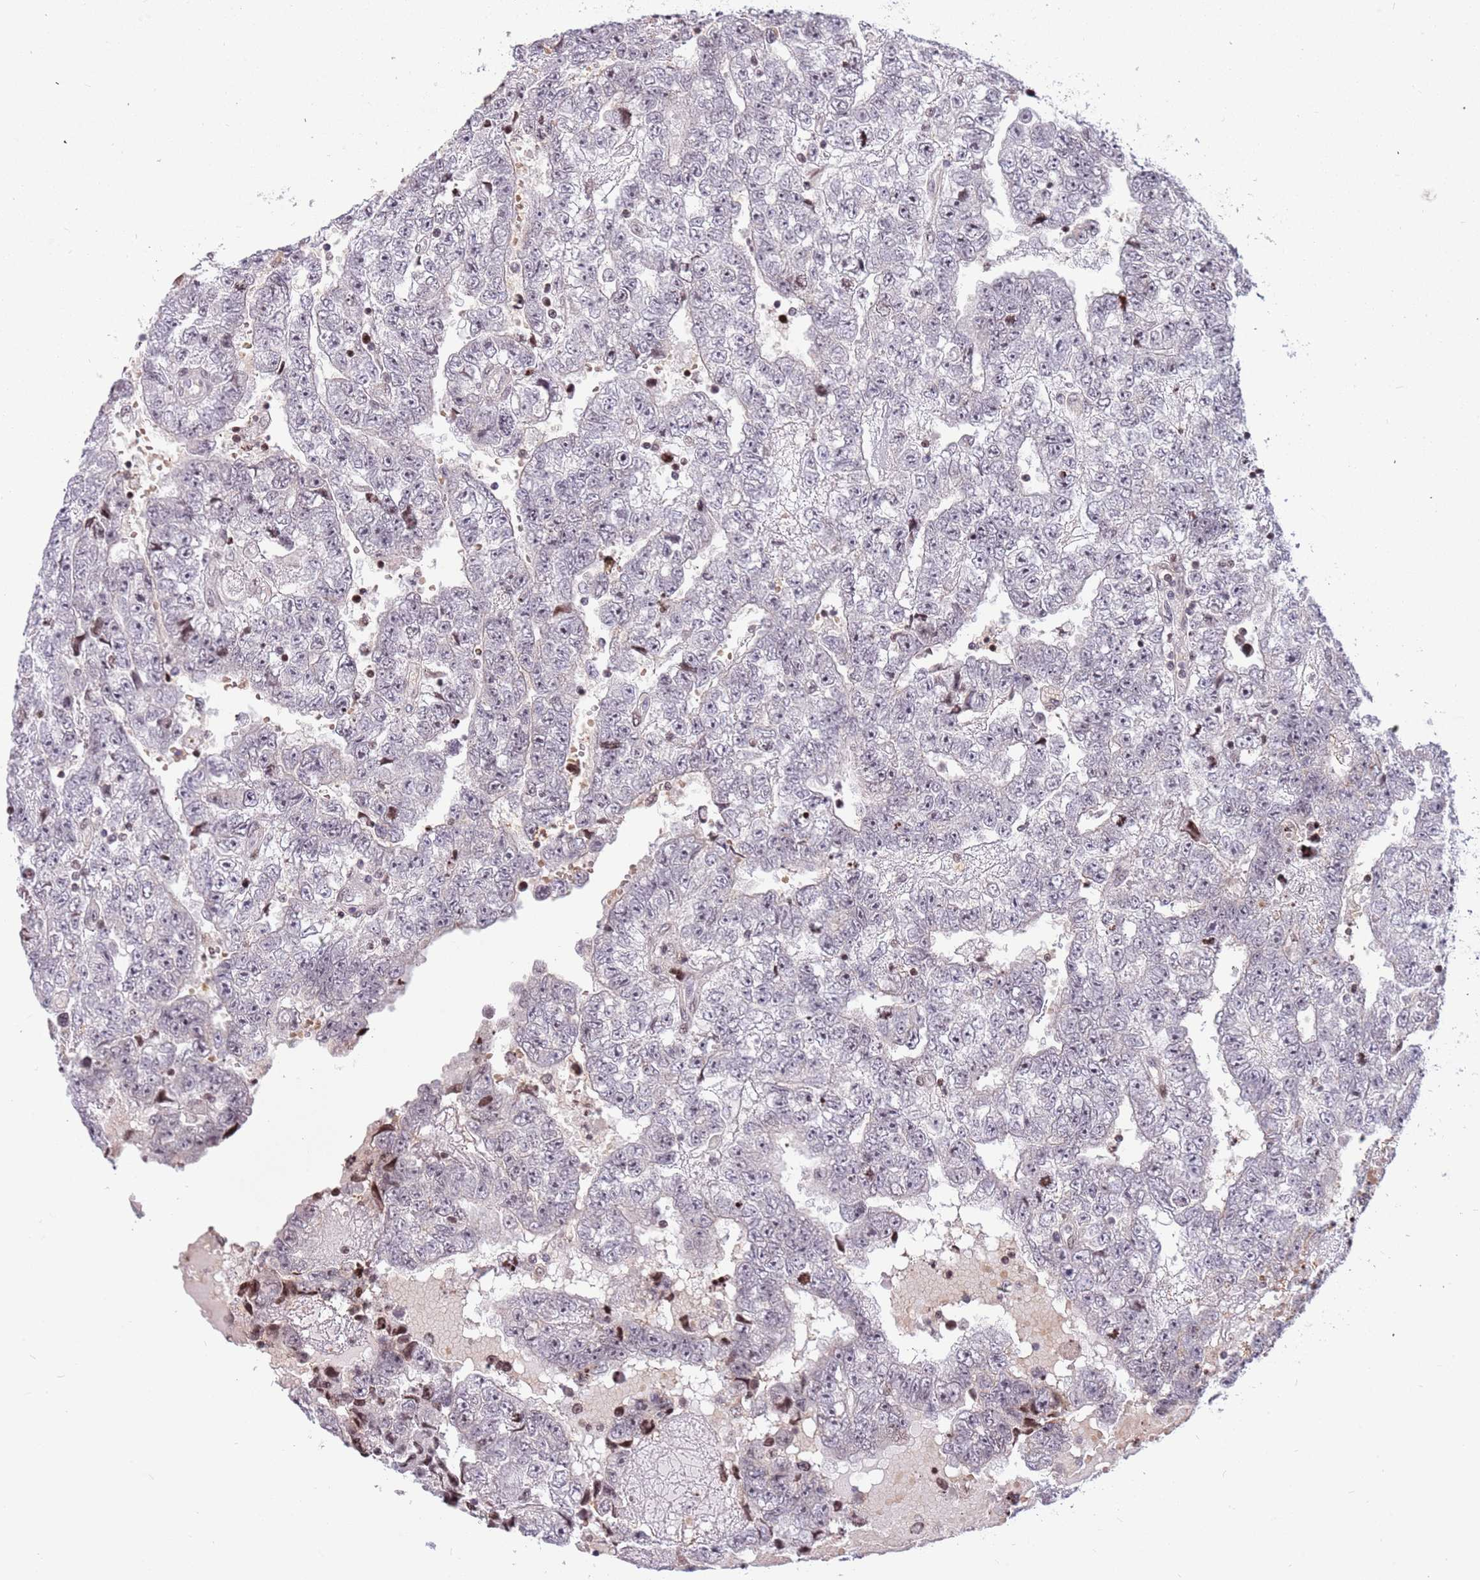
{"staining": {"intensity": "negative", "quantity": "none", "location": "none"}, "tissue": "testis cancer", "cell_type": "Tumor cells", "image_type": "cancer", "snomed": [{"axis": "morphology", "description": "Carcinoma, Embryonal, NOS"}, {"axis": "topography", "description": "Testis"}], "caption": "This is a micrograph of immunohistochemistry (IHC) staining of testis cancer, which shows no expression in tumor cells.", "gene": "ARHGEF5", "patient": {"sex": "male", "age": 25}}